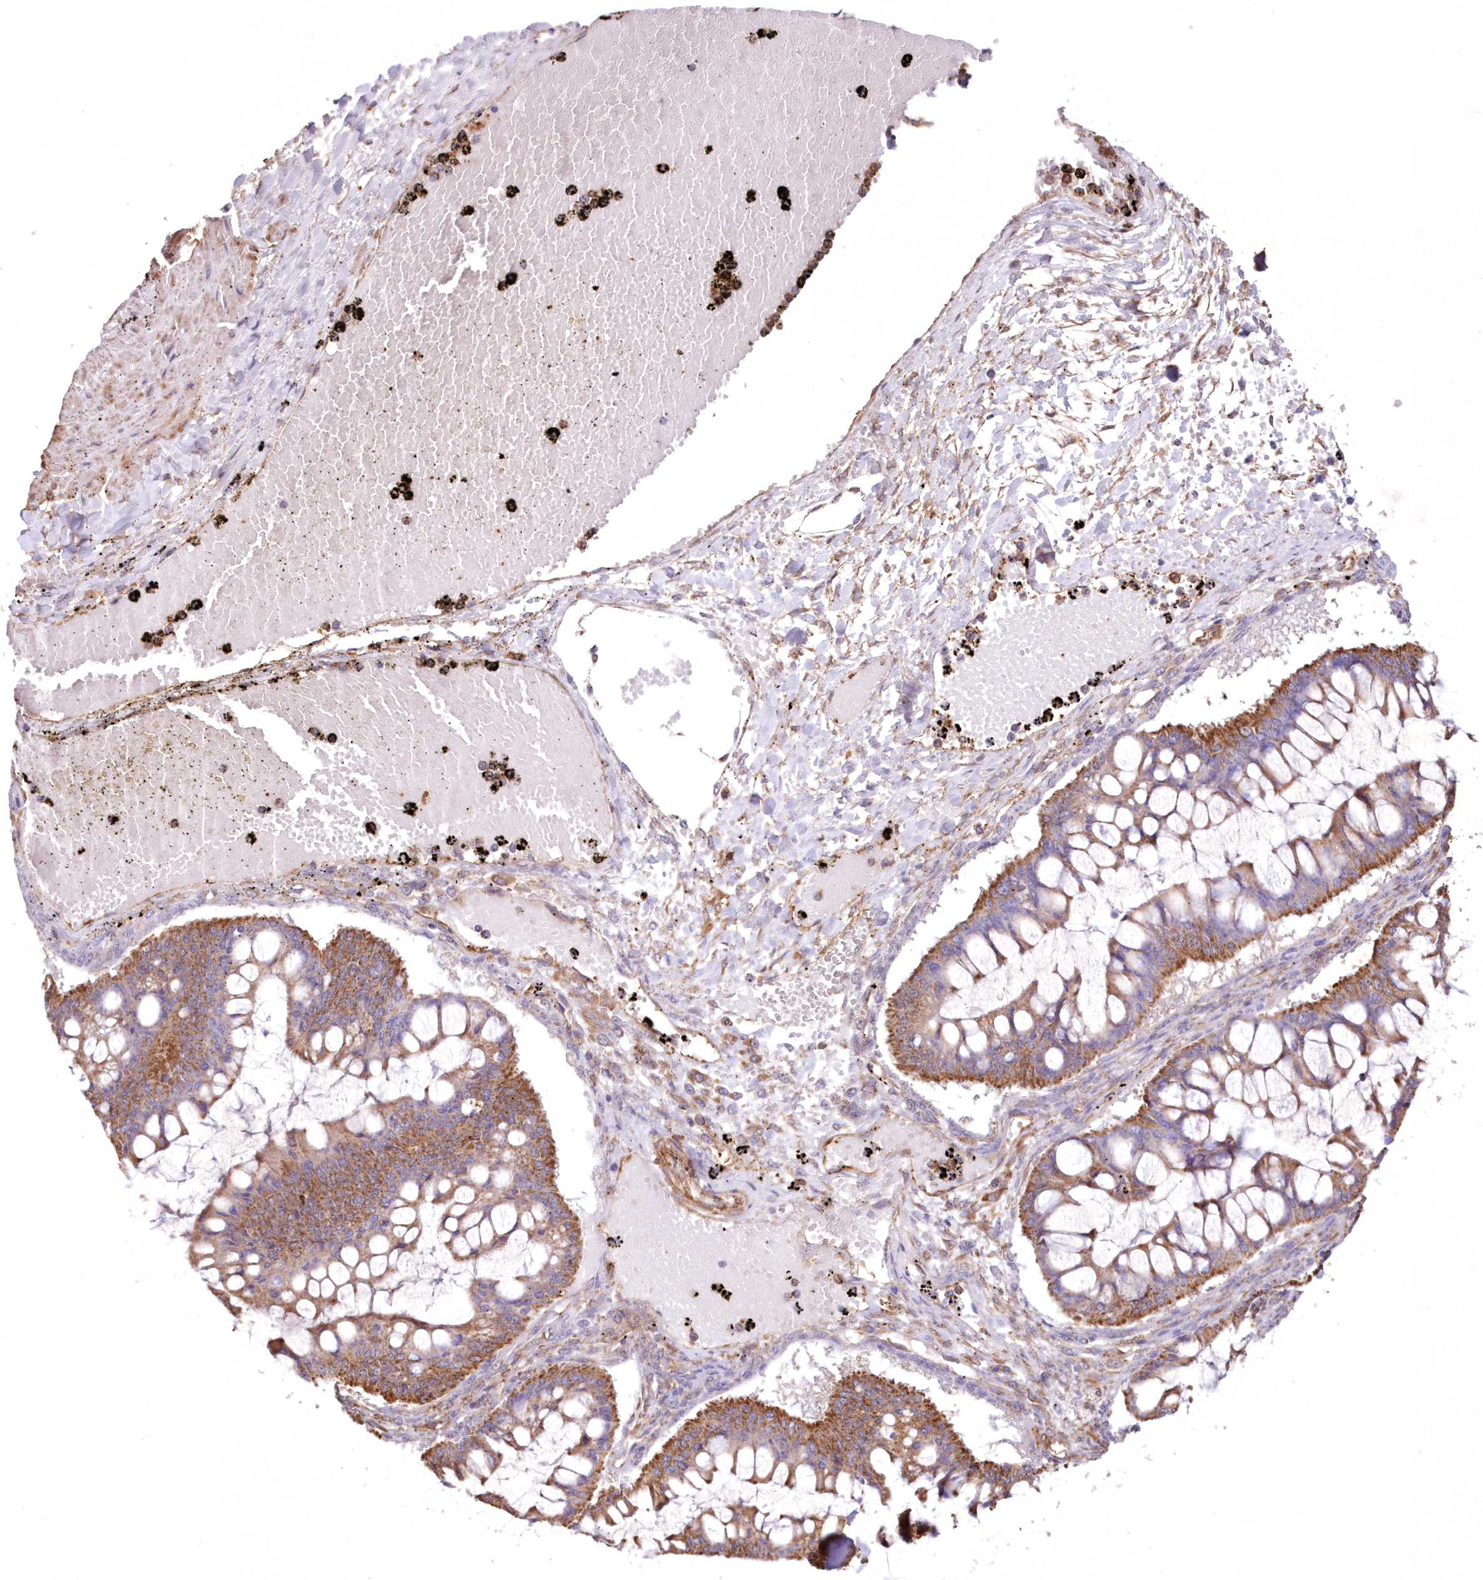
{"staining": {"intensity": "moderate", "quantity": ">75%", "location": "cytoplasmic/membranous"}, "tissue": "ovarian cancer", "cell_type": "Tumor cells", "image_type": "cancer", "snomed": [{"axis": "morphology", "description": "Cystadenocarcinoma, mucinous, NOS"}, {"axis": "topography", "description": "Ovary"}], "caption": "Immunohistochemical staining of human mucinous cystadenocarcinoma (ovarian) shows medium levels of moderate cytoplasmic/membranous staining in about >75% of tumor cells.", "gene": "TMEM139", "patient": {"sex": "female", "age": 73}}